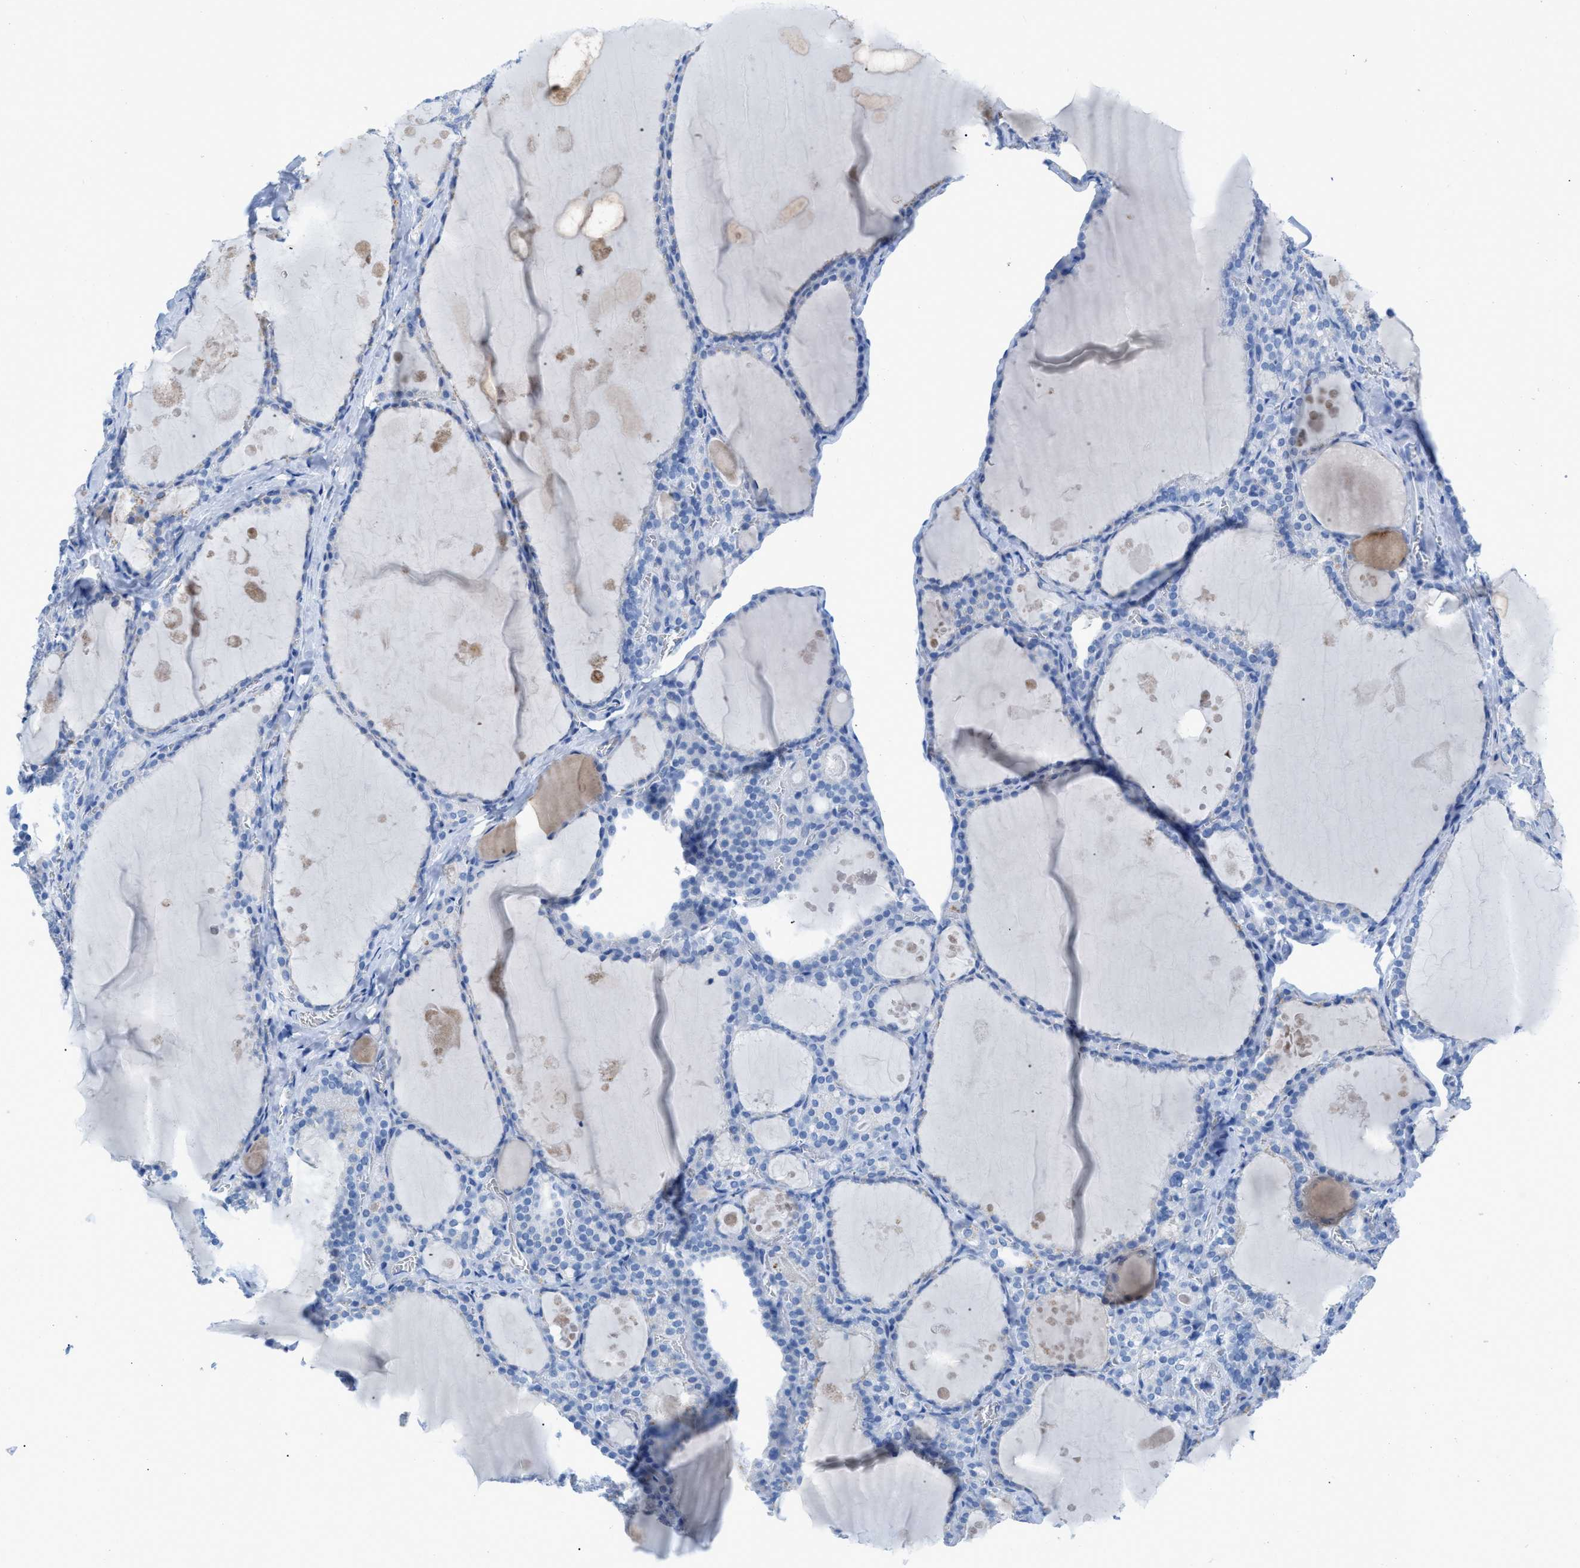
{"staining": {"intensity": "negative", "quantity": "none", "location": "none"}, "tissue": "thyroid gland", "cell_type": "Glandular cells", "image_type": "normal", "snomed": [{"axis": "morphology", "description": "Normal tissue, NOS"}, {"axis": "topography", "description": "Thyroid gland"}], "caption": "This is an immunohistochemistry histopathology image of normal thyroid gland. There is no expression in glandular cells.", "gene": "TCL1A", "patient": {"sex": "male", "age": 56}}